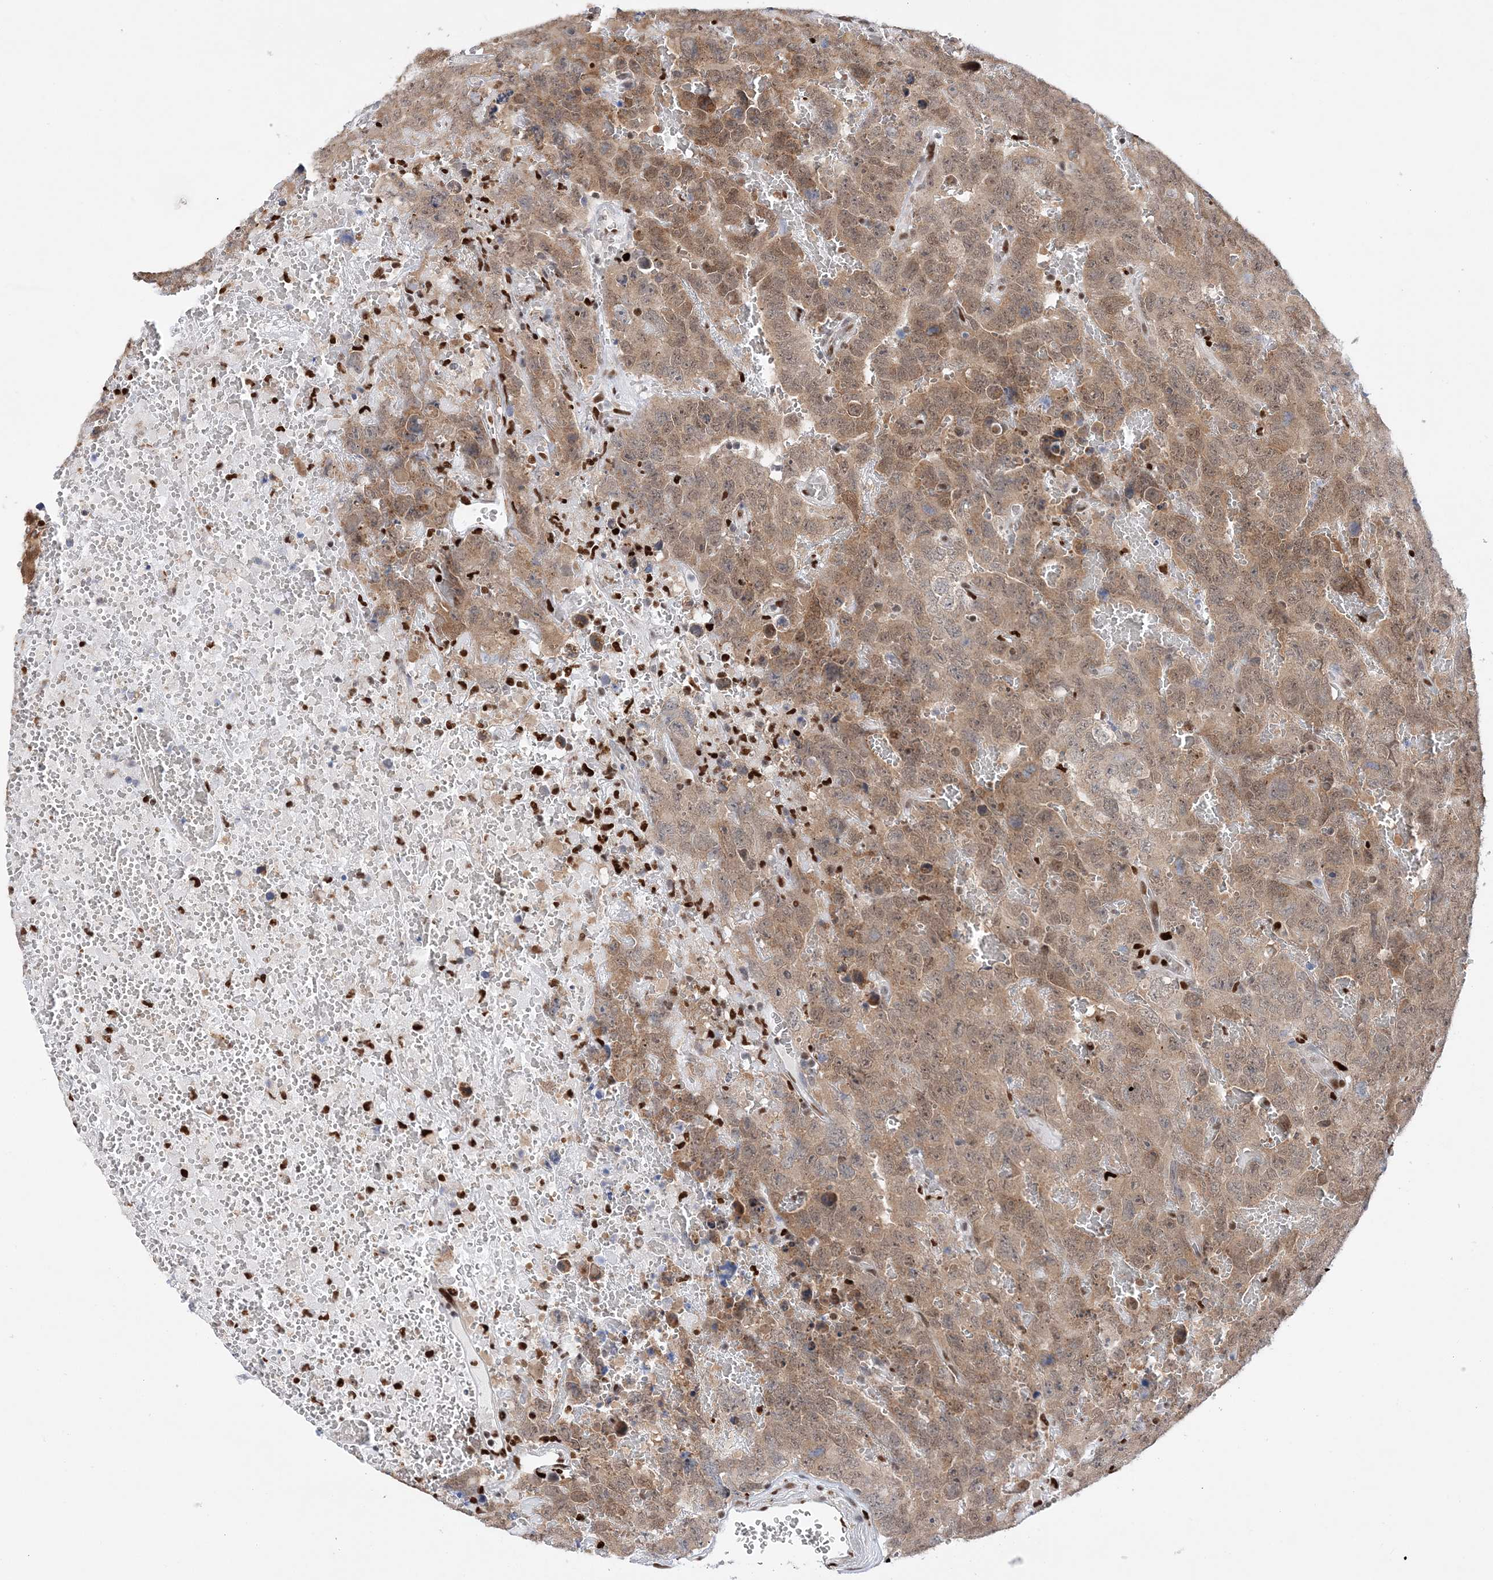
{"staining": {"intensity": "moderate", "quantity": ">75%", "location": "cytoplasmic/membranous,nuclear"}, "tissue": "testis cancer", "cell_type": "Tumor cells", "image_type": "cancer", "snomed": [{"axis": "morphology", "description": "Carcinoma, Embryonal, NOS"}, {"axis": "topography", "description": "Testis"}], "caption": "DAB immunohistochemical staining of embryonal carcinoma (testis) exhibits moderate cytoplasmic/membranous and nuclear protein positivity in approximately >75% of tumor cells.", "gene": "NIT2", "patient": {"sex": "male", "age": 45}}